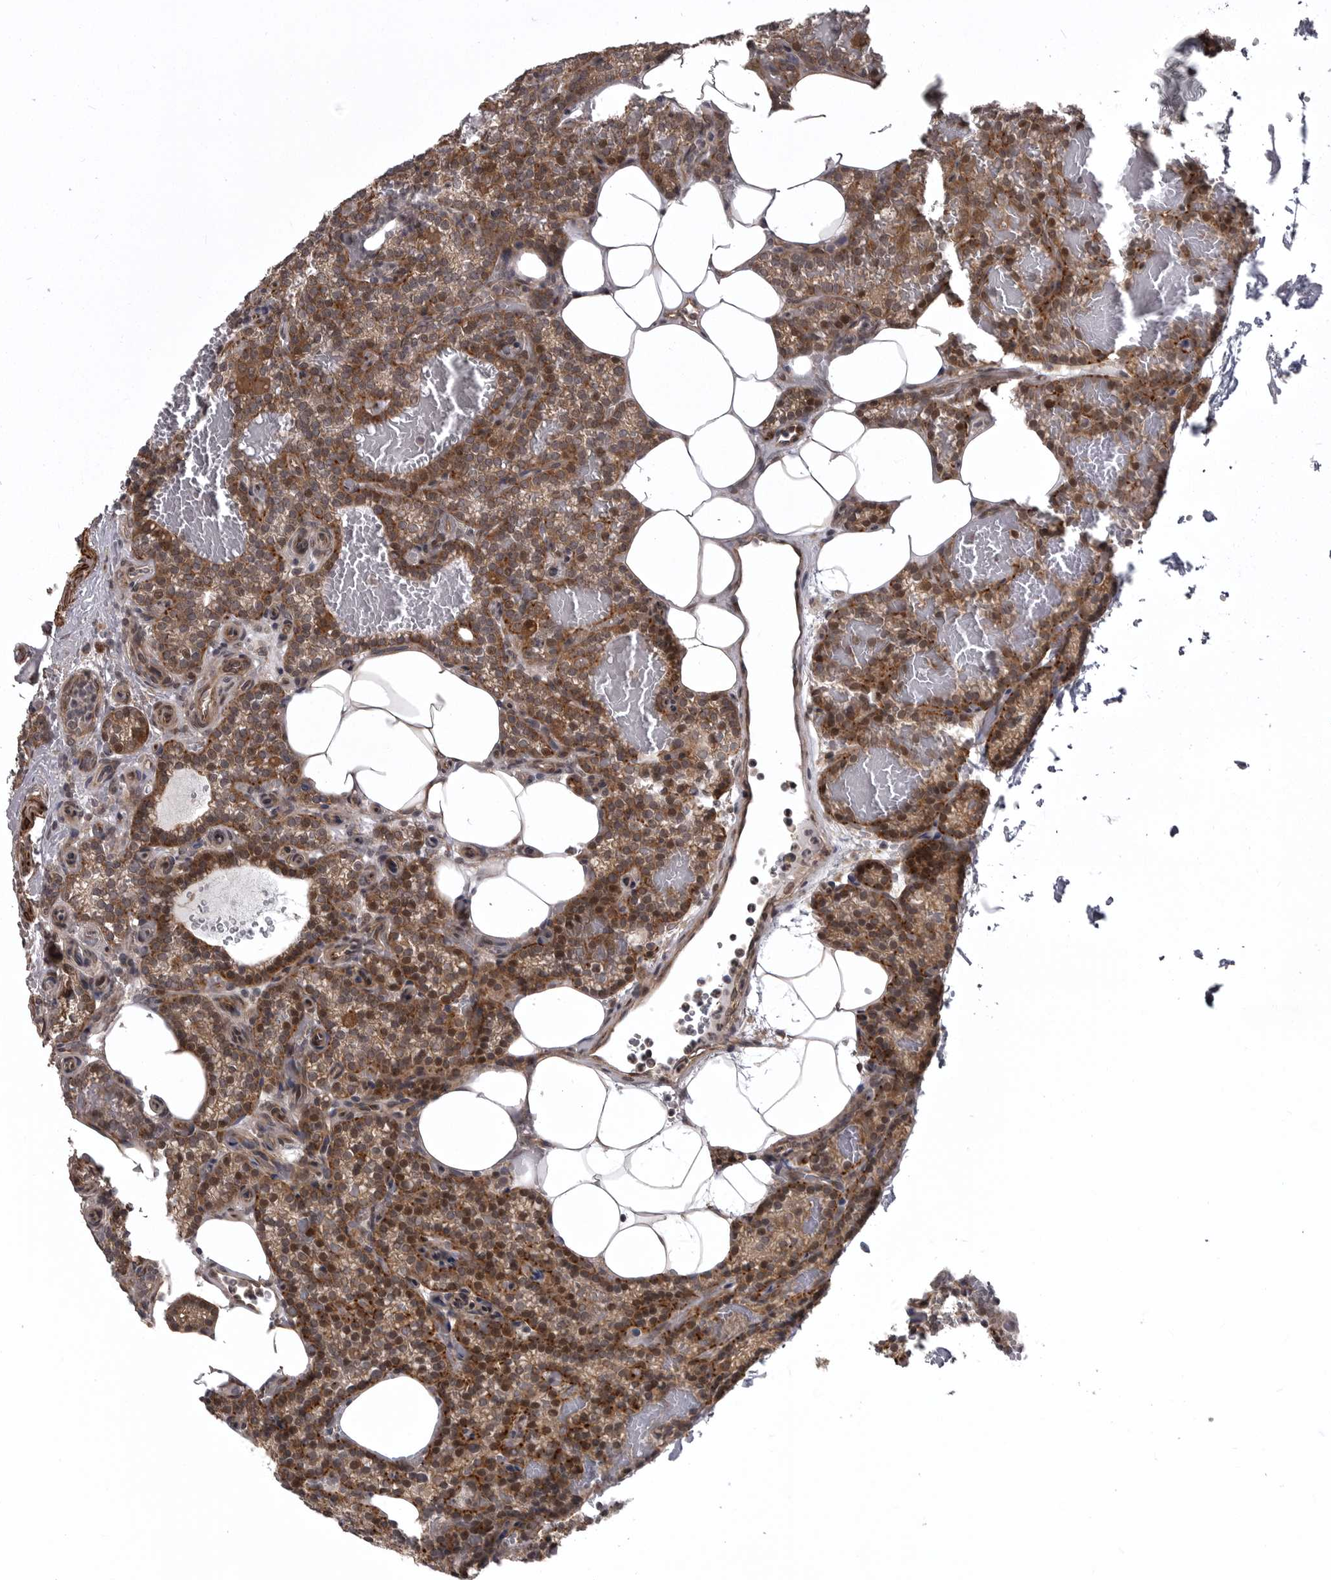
{"staining": {"intensity": "moderate", "quantity": ">75%", "location": "cytoplasmic/membranous,nuclear"}, "tissue": "parathyroid gland", "cell_type": "Glandular cells", "image_type": "normal", "snomed": [{"axis": "morphology", "description": "Normal tissue, NOS"}, {"axis": "topography", "description": "Parathyroid gland"}], "caption": "Immunohistochemical staining of normal parathyroid gland demonstrates medium levels of moderate cytoplasmic/membranous,nuclear positivity in about >75% of glandular cells.", "gene": "SNX16", "patient": {"sex": "male", "age": 58}}